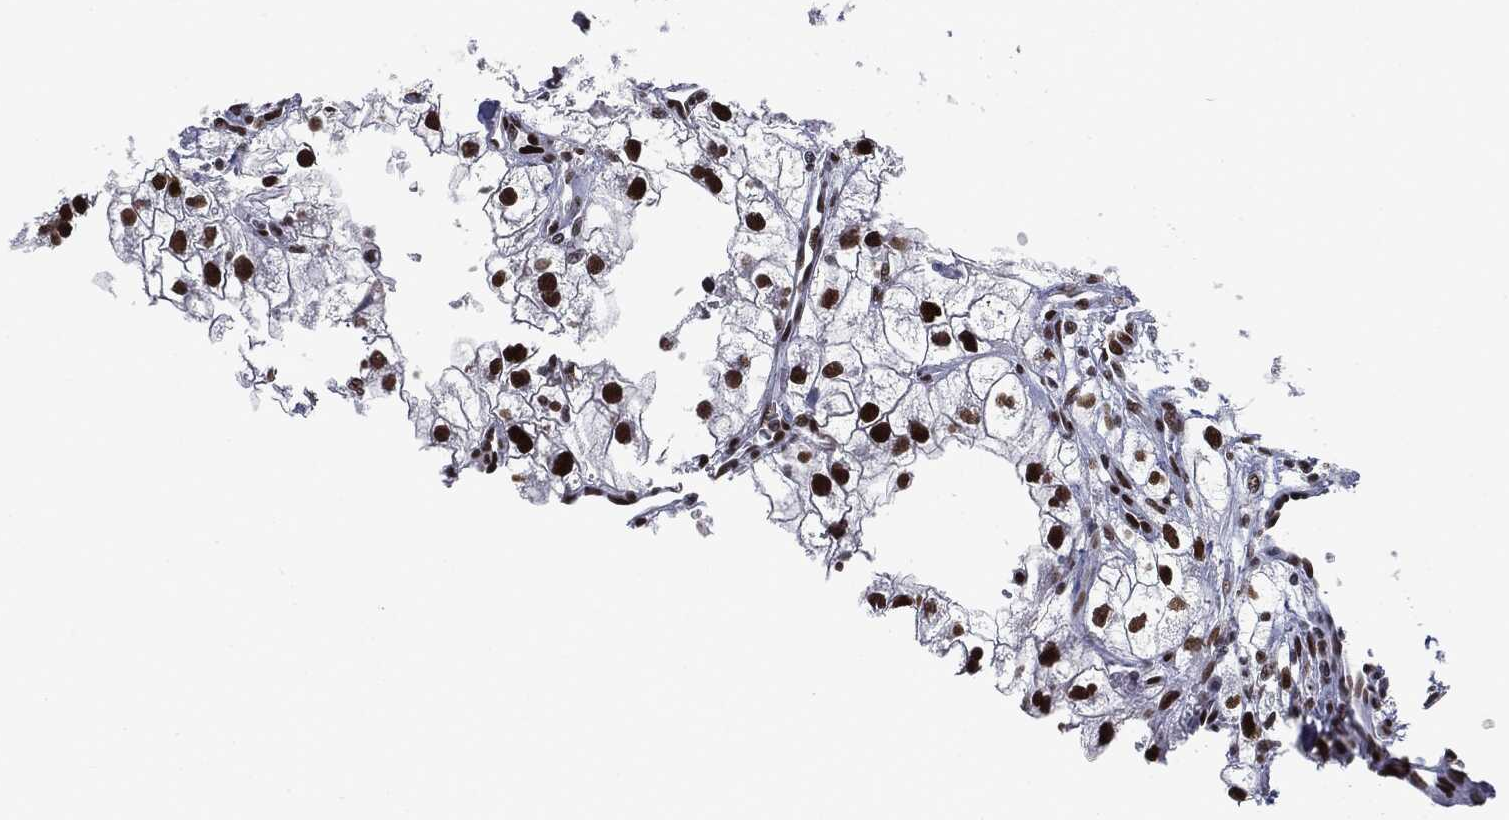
{"staining": {"intensity": "strong", "quantity": ">75%", "location": "nuclear"}, "tissue": "renal cancer", "cell_type": "Tumor cells", "image_type": "cancer", "snomed": [{"axis": "morphology", "description": "Adenocarcinoma, NOS"}, {"axis": "topography", "description": "Kidney"}], "caption": "The image exhibits a brown stain indicating the presence of a protein in the nuclear of tumor cells in adenocarcinoma (renal). (Brightfield microscopy of DAB IHC at high magnification).", "gene": "MSH2", "patient": {"sex": "male", "age": 59}}